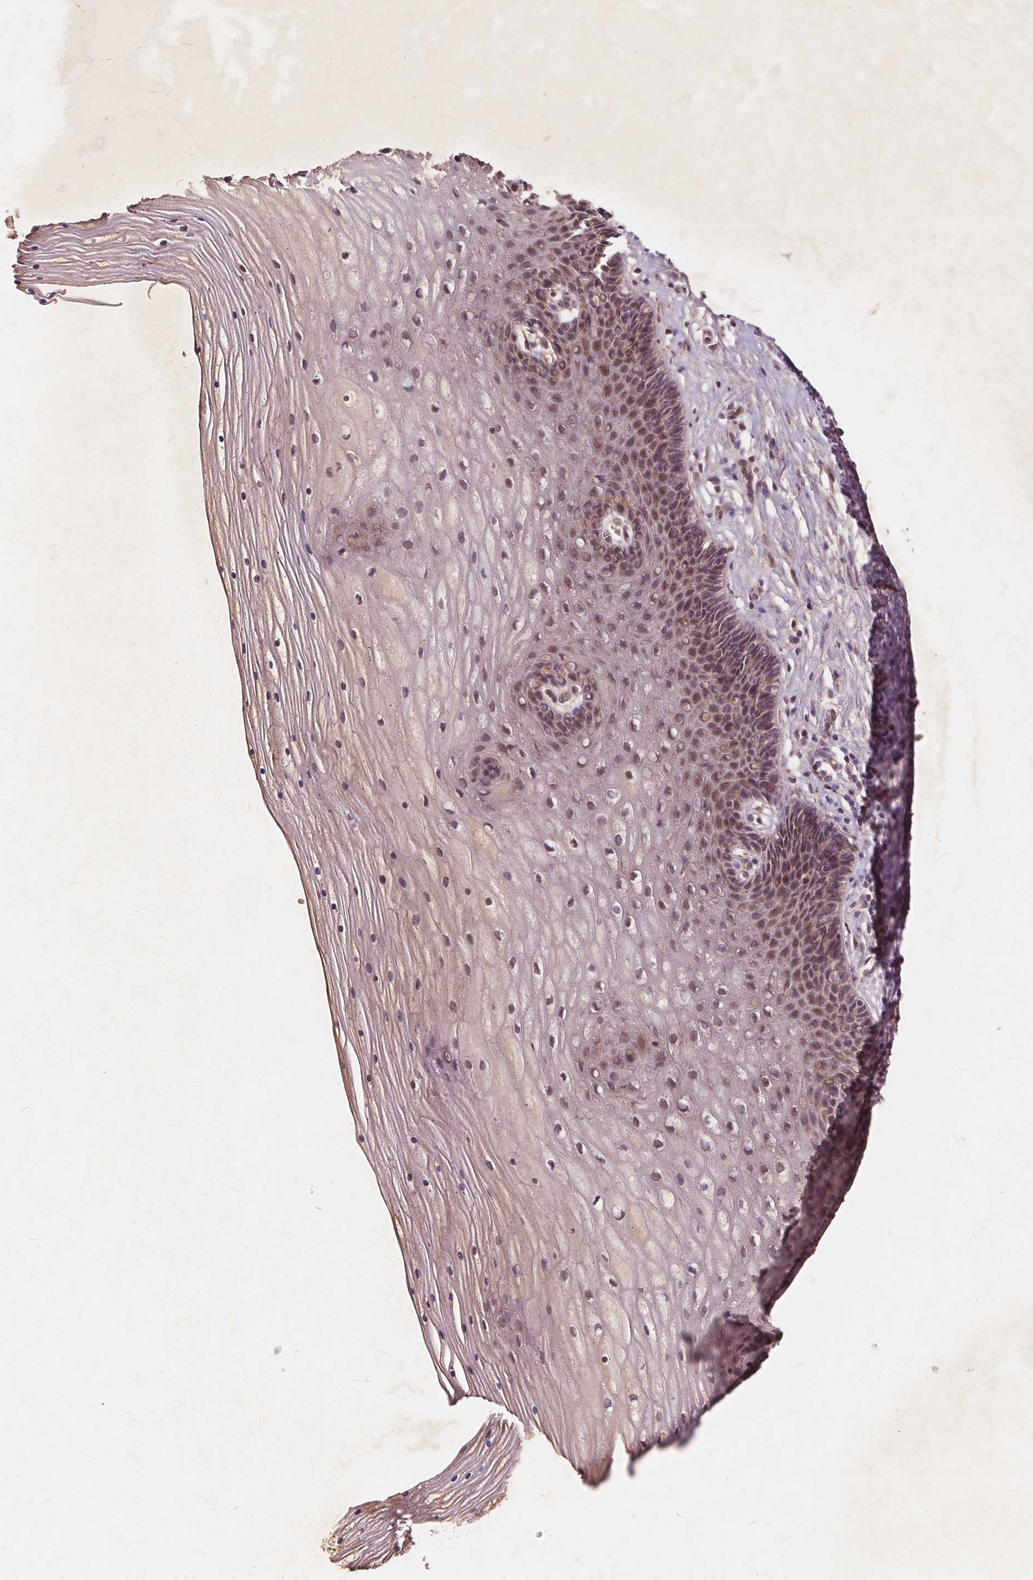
{"staining": {"intensity": "negative", "quantity": "none", "location": "none"}, "tissue": "cervix", "cell_type": "Glandular cells", "image_type": "normal", "snomed": [{"axis": "morphology", "description": "Normal tissue, NOS"}, {"axis": "topography", "description": "Cervix"}], "caption": "This is a image of immunohistochemistry (IHC) staining of normal cervix, which shows no staining in glandular cells.", "gene": "CSNK1G2", "patient": {"sex": "female", "age": 35}}